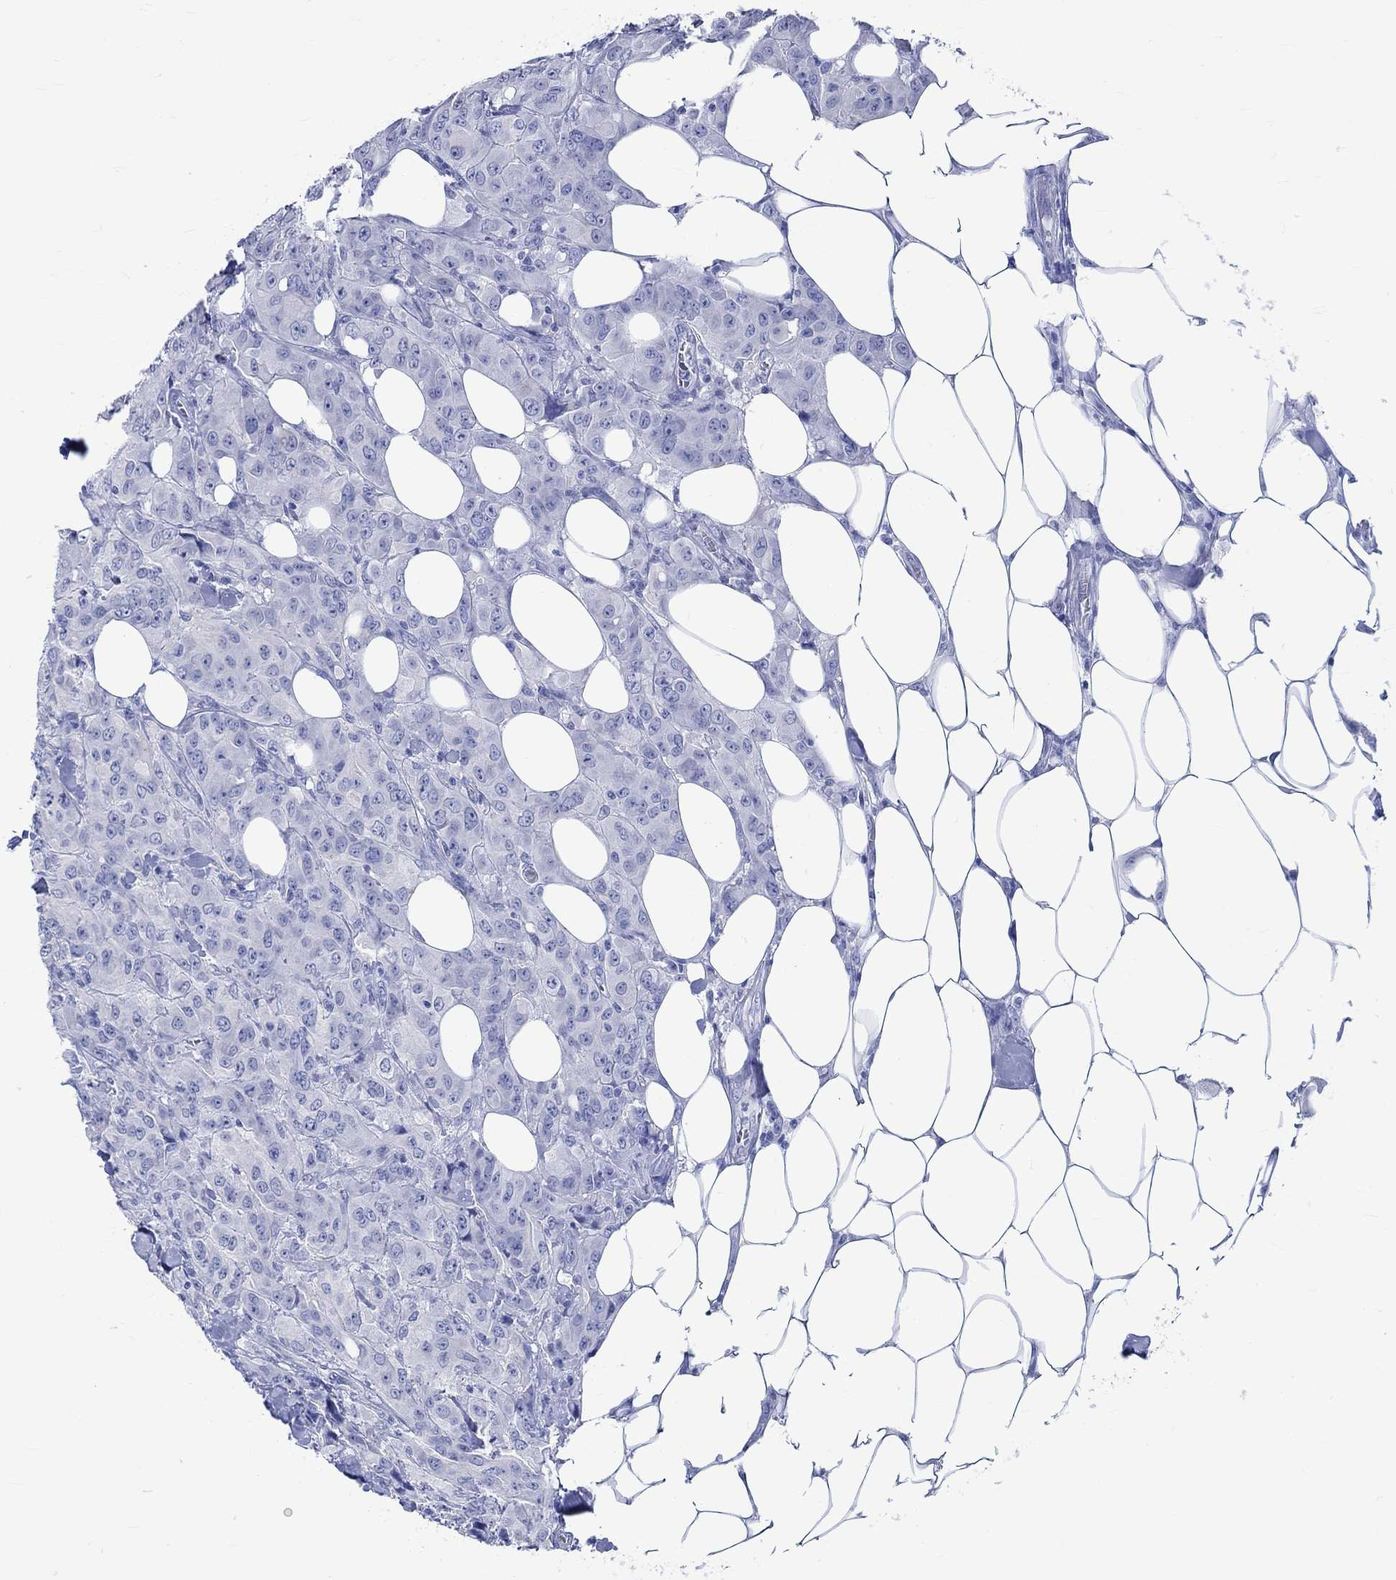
{"staining": {"intensity": "negative", "quantity": "none", "location": "none"}, "tissue": "breast cancer", "cell_type": "Tumor cells", "image_type": "cancer", "snomed": [{"axis": "morphology", "description": "Duct carcinoma"}, {"axis": "topography", "description": "Breast"}], "caption": "Breast intraductal carcinoma stained for a protein using immunohistochemistry (IHC) exhibits no expression tumor cells.", "gene": "KLHL33", "patient": {"sex": "female", "age": 43}}